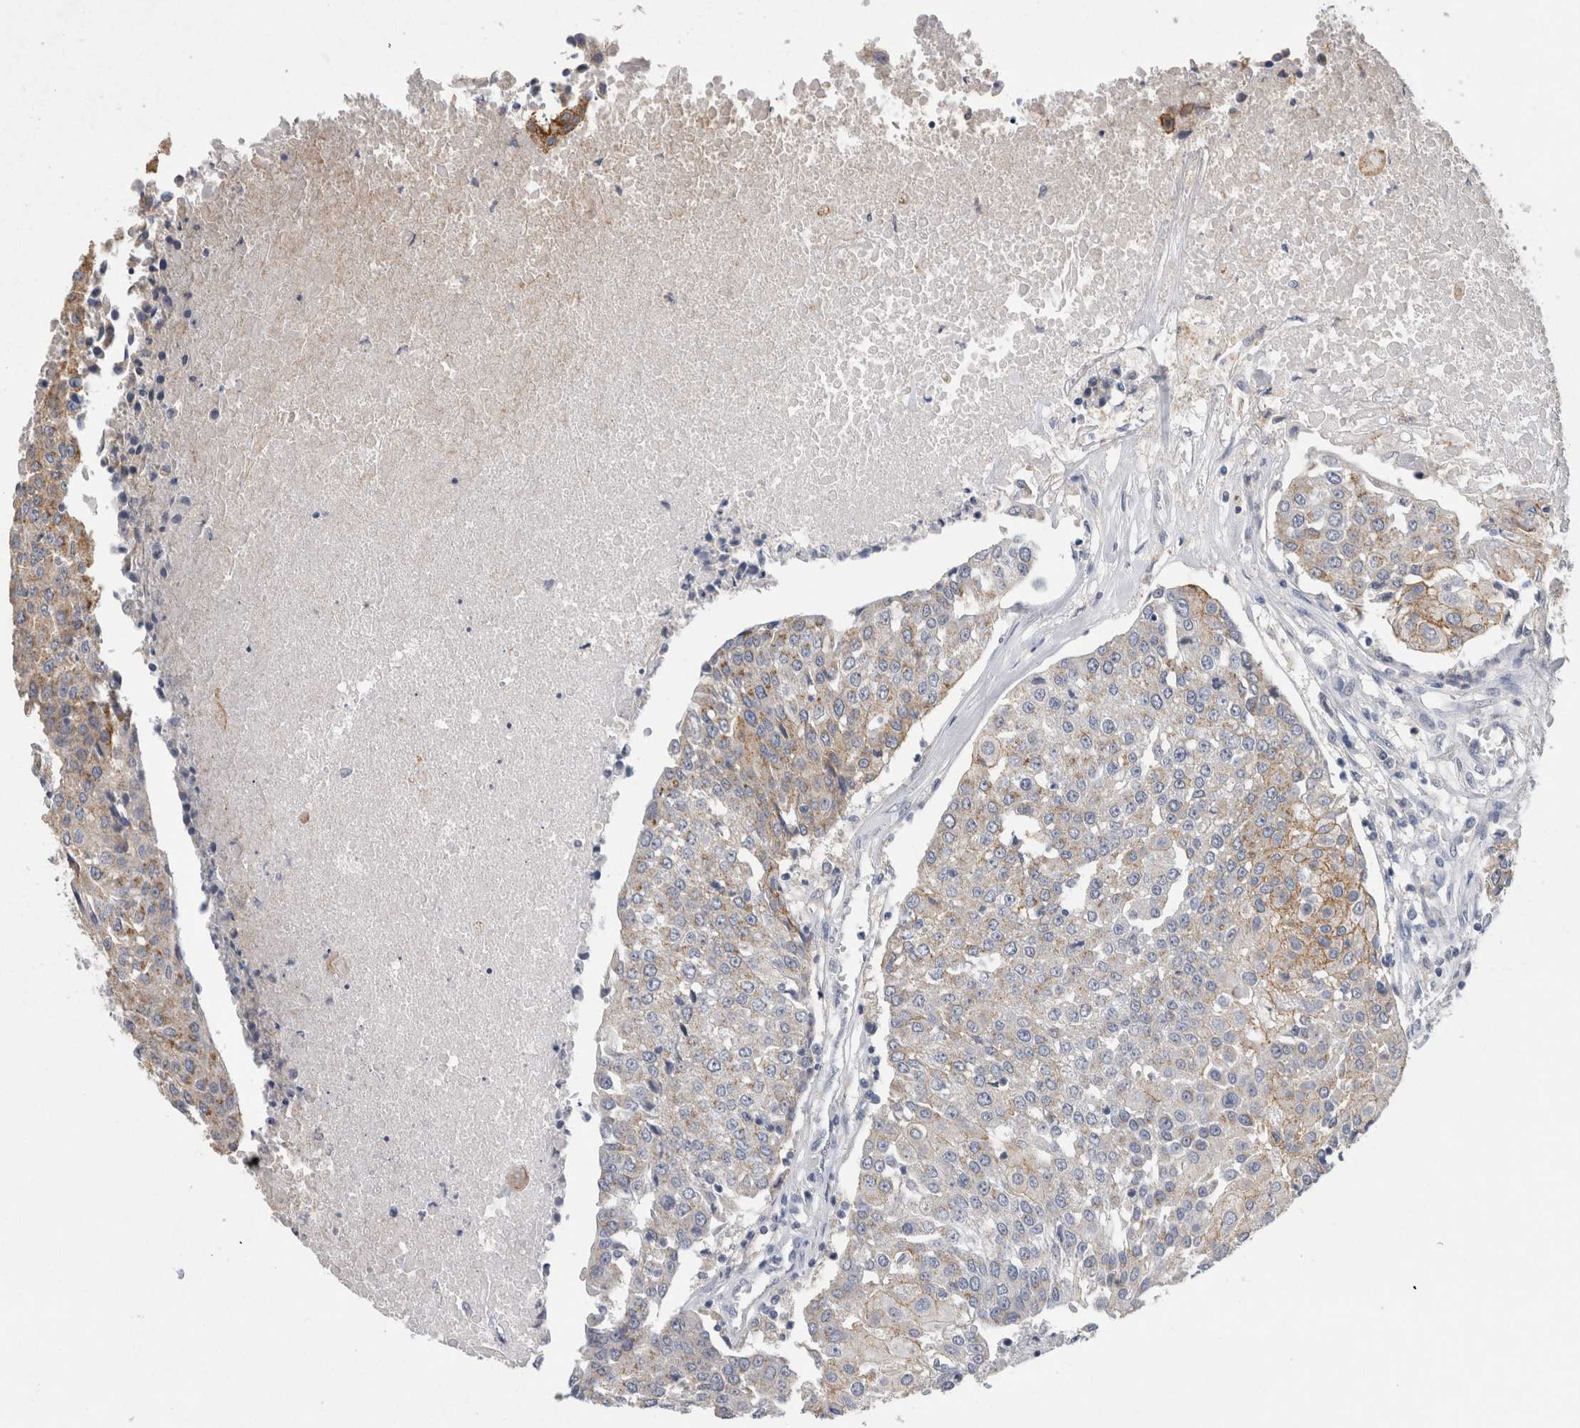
{"staining": {"intensity": "moderate", "quantity": "<25%", "location": "cytoplasmic/membranous"}, "tissue": "urothelial cancer", "cell_type": "Tumor cells", "image_type": "cancer", "snomed": [{"axis": "morphology", "description": "Urothelial carcinoma, High grade"}, {"axis": "topography", "description": "Urinary bladder"}], "caption": "There is low levels of moderate cytoplasmic/membranous staining in tumor cells of urothelial cancer, as demonstrated by immunohistochemical staining (brown color).", "gene": "CNTFR", "patient": {"sex": "female", "age": 85}}